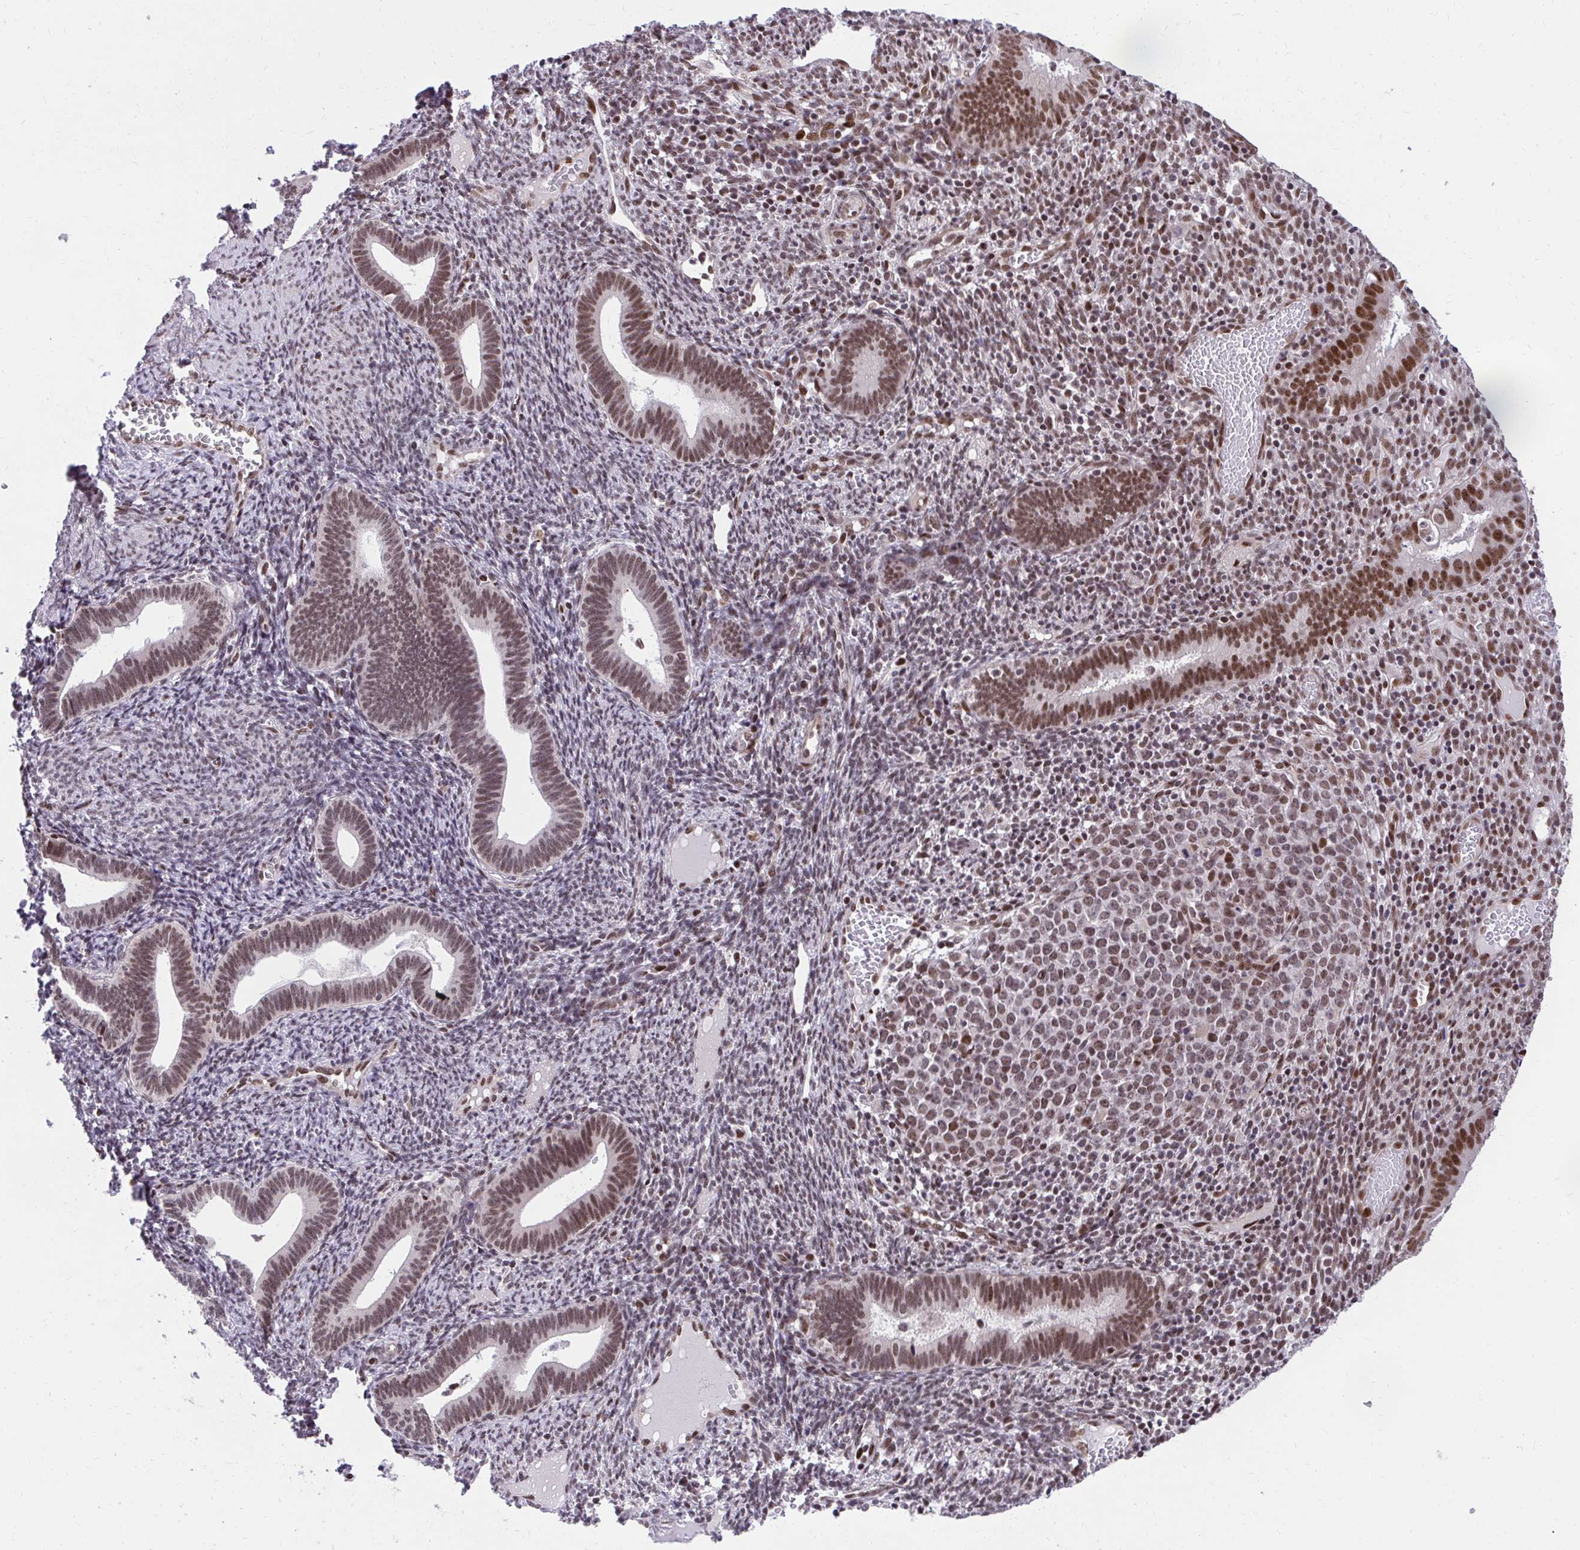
{"staining": {"intensity": "moderate", "quantity": "<25%", "location": "nuclear"}, "tissue": "endometrium", "cell_type": "Cells in endometrial stroma", "image_type": "normal", "snomed": [{"axis": "morphology", "description": "Normal tissue, NOS"}, {"axis": "topography", "description": "Endometrium"}], "caption": "High-power microscopy captured an immunohistochemistry histopathology image of benign endometrium, revealing moderate nuclear positivity in approximately <25% of cells in endometrial stroma.", "gene": "HOXA4", "patient": {"sex": "female", "age": 41}}